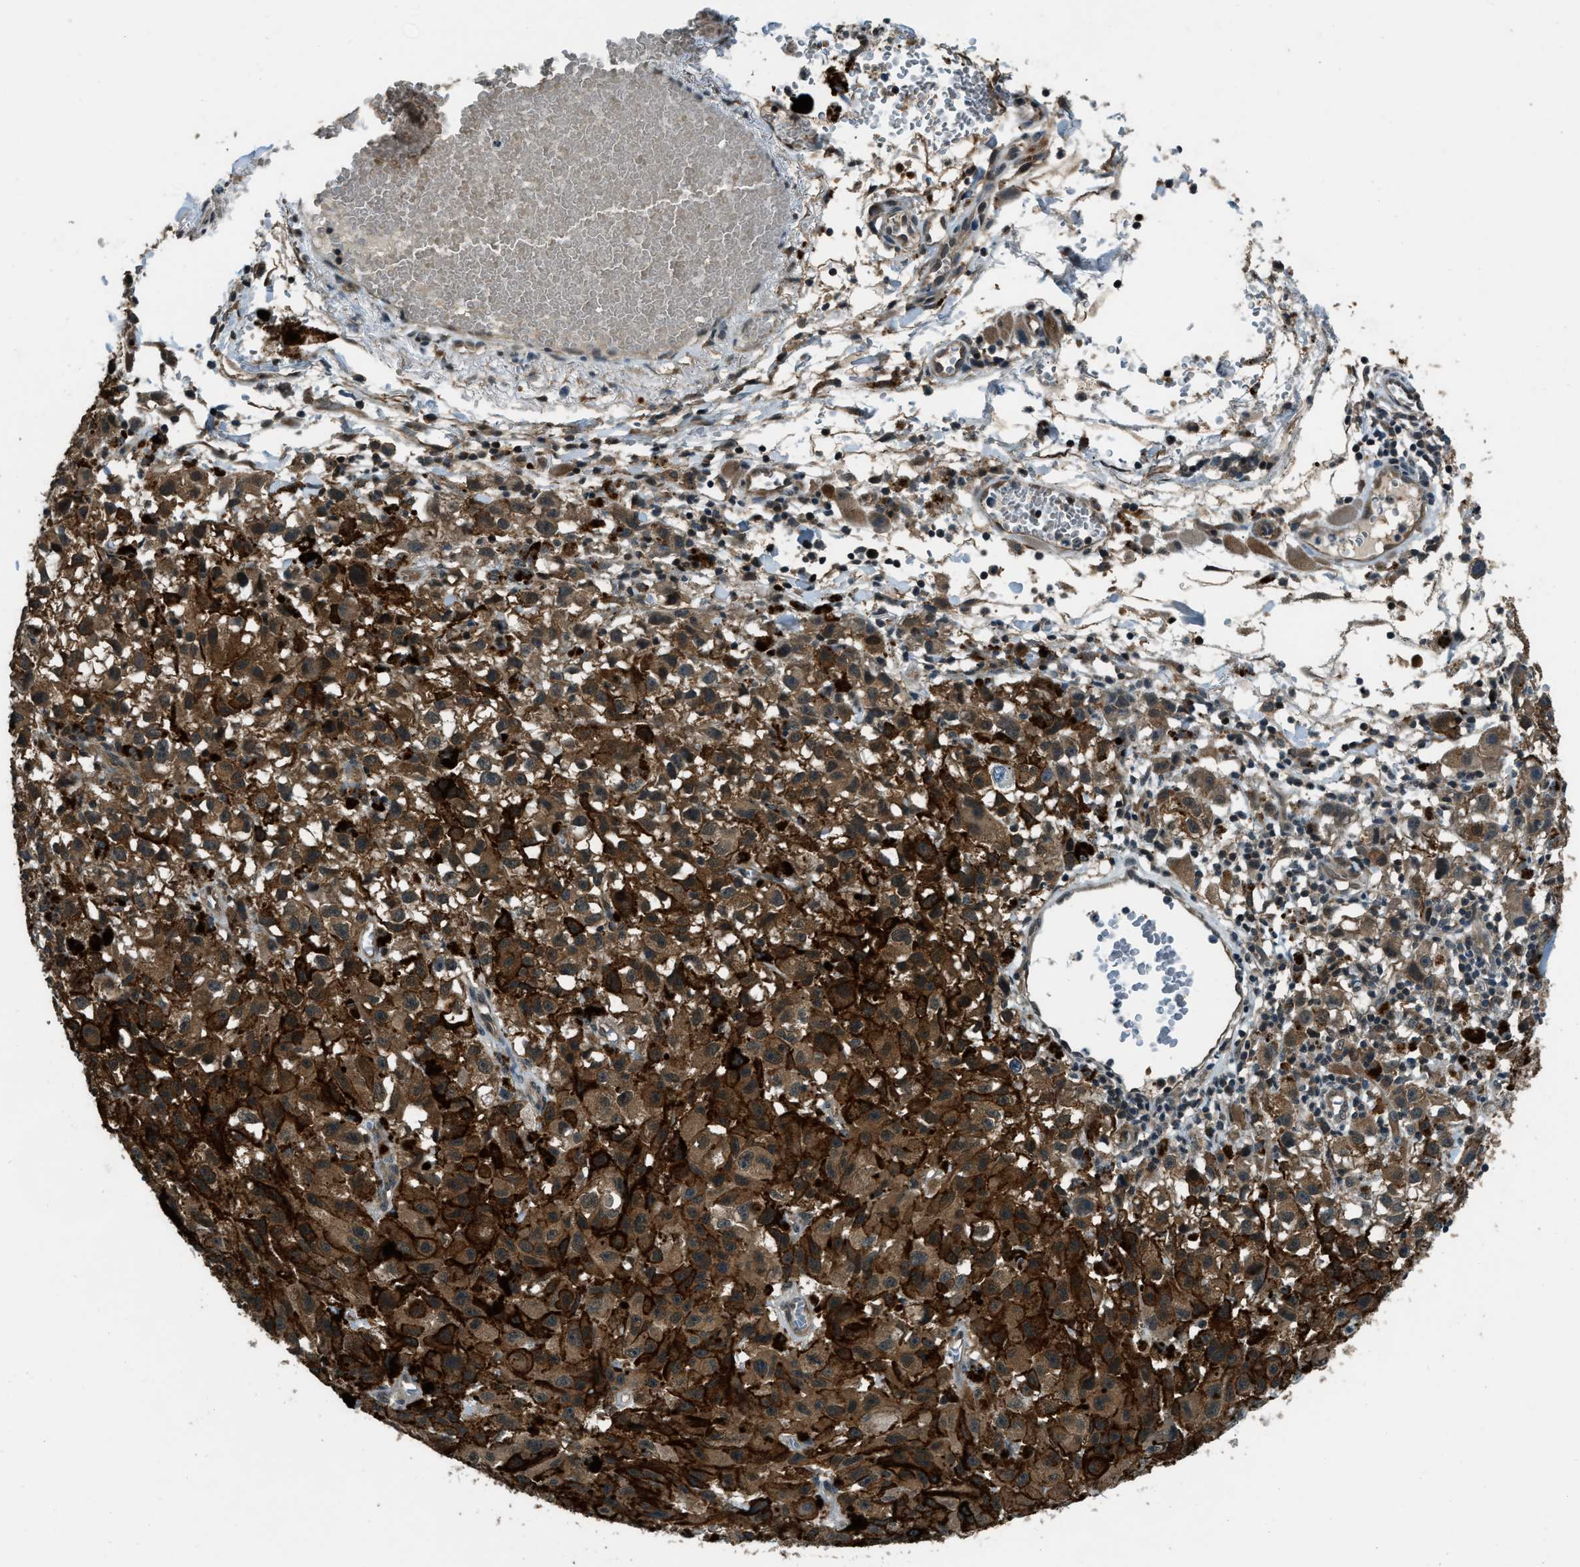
{"staining": {"intensity": "strong", "quantity": ">75%", "location": "cytoplasmic/membranous"}, "tissue": "melanoma", "cell_type": "Tumor cells", "image_type": "cancer", "snomed": [{"axis": "morphology", "description": "Malignant melanoma, NOS"}, {"axis": "topography", "description": "Skin"}], "caption": "A brown stain highlights strong cytoplasmic/membranous expression of a protein in human malignant melanoma tumor cells.", "gene": "NUDCD3", "patient": {"sex": "female", "age": 104}}